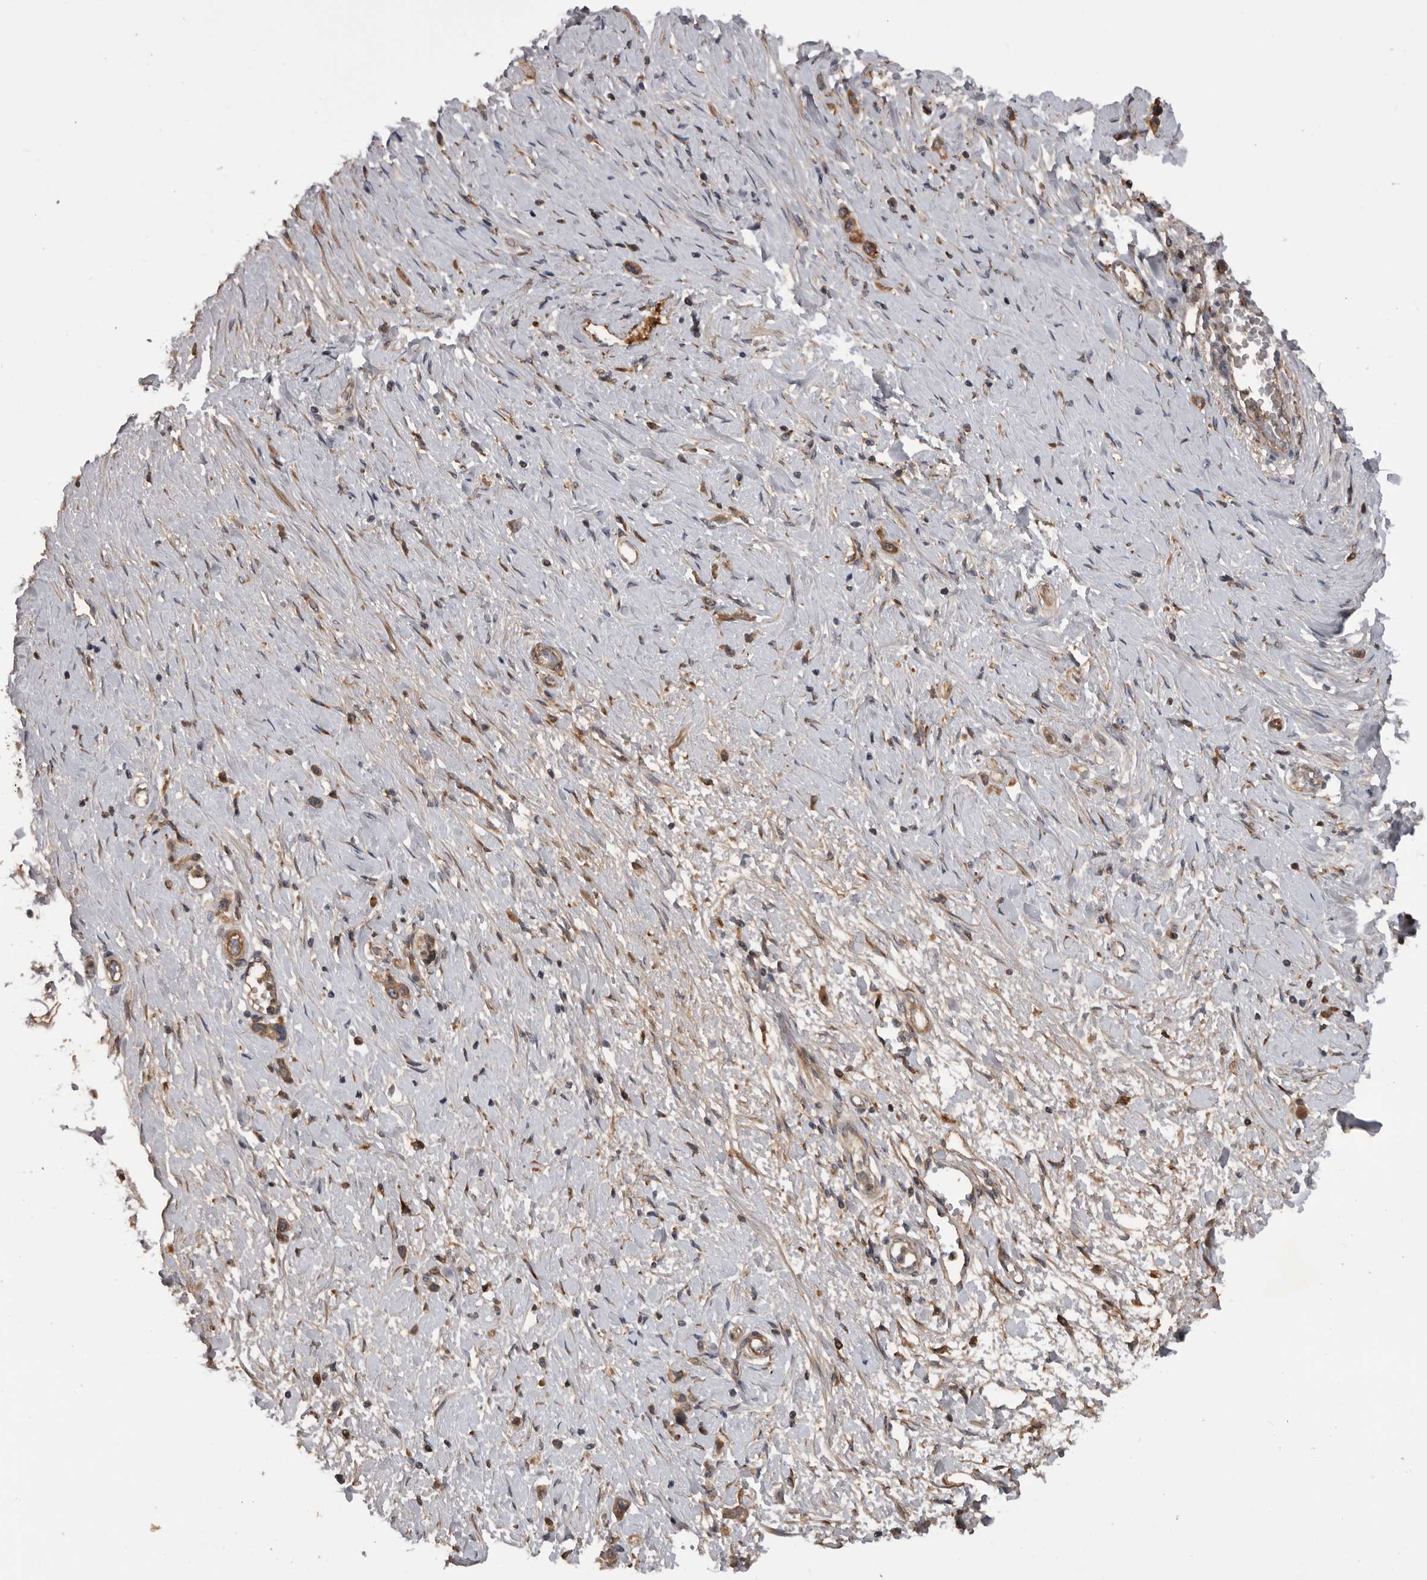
{"staining": {"intensity": "weak", "quantity": ">75%", "location": "cytoplasmic/membranous"}, "tissue": "stomach cancer", "cell_type": "Tumor cells", "image_type": "cancer", "snomed": [{"axis": "morphology", "description": "Adenocarcinoma, NOS"}, {"axis": "topography", "description": "Stomach"}], "caption": "Immunohistochemistry (IHC) staining of stomach adenocarcinoma, which demonstrates low levels of weak cytoplasmic/membranous staining in approximately >75% of tumor cells indicating weak cytoplasmic/membranous protein expression. The staining was performed using DAB (brown) for protein detection and nuclei were counterstained in hematoxylin (blue).", "gene": "RAB3GAP2", "patient": {"sex": "female", "age": 65}}